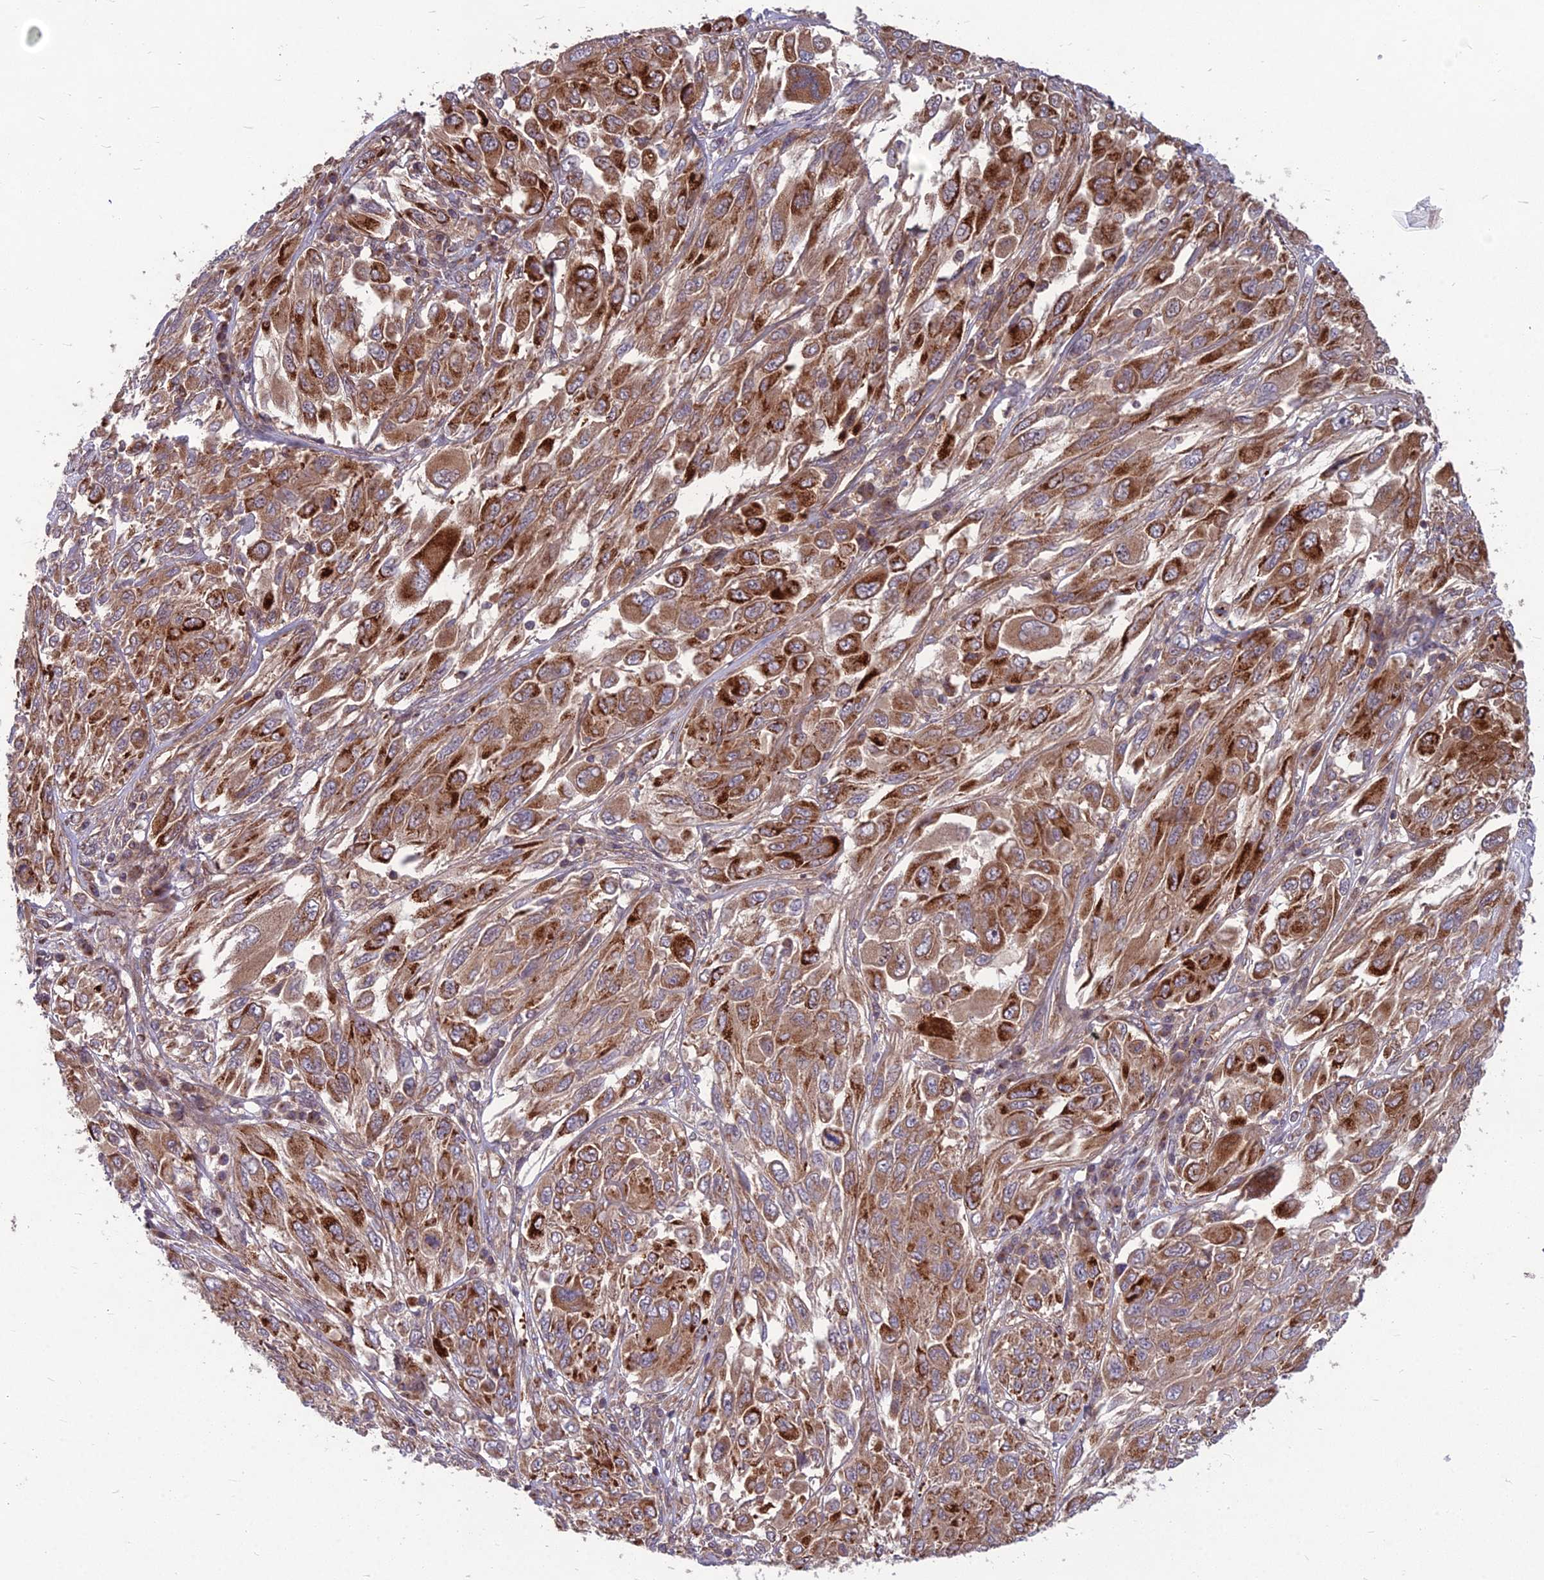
{"staining": {"intensity": "strong", "quantity": ">75%", "location": "cytoplasmic/membranous"}, "tissue": "melanoma", "cell_type": "Tumor cells", "image_type": "cancer", "snomed": [{"axis": "morphology", "description": "Malignant melanoma, NOS"}, {"axis": "topography", "description": "Skin"}], "caption": "The photomicrograph demonstrates immunohistochemical staining of malignant melanoma. There is strong cytoplasmic/membranous staining is appreciated in about >75% of tumor cells.", "gene": "MFSD8", "patient": {"sex": "female", "age": 91}}